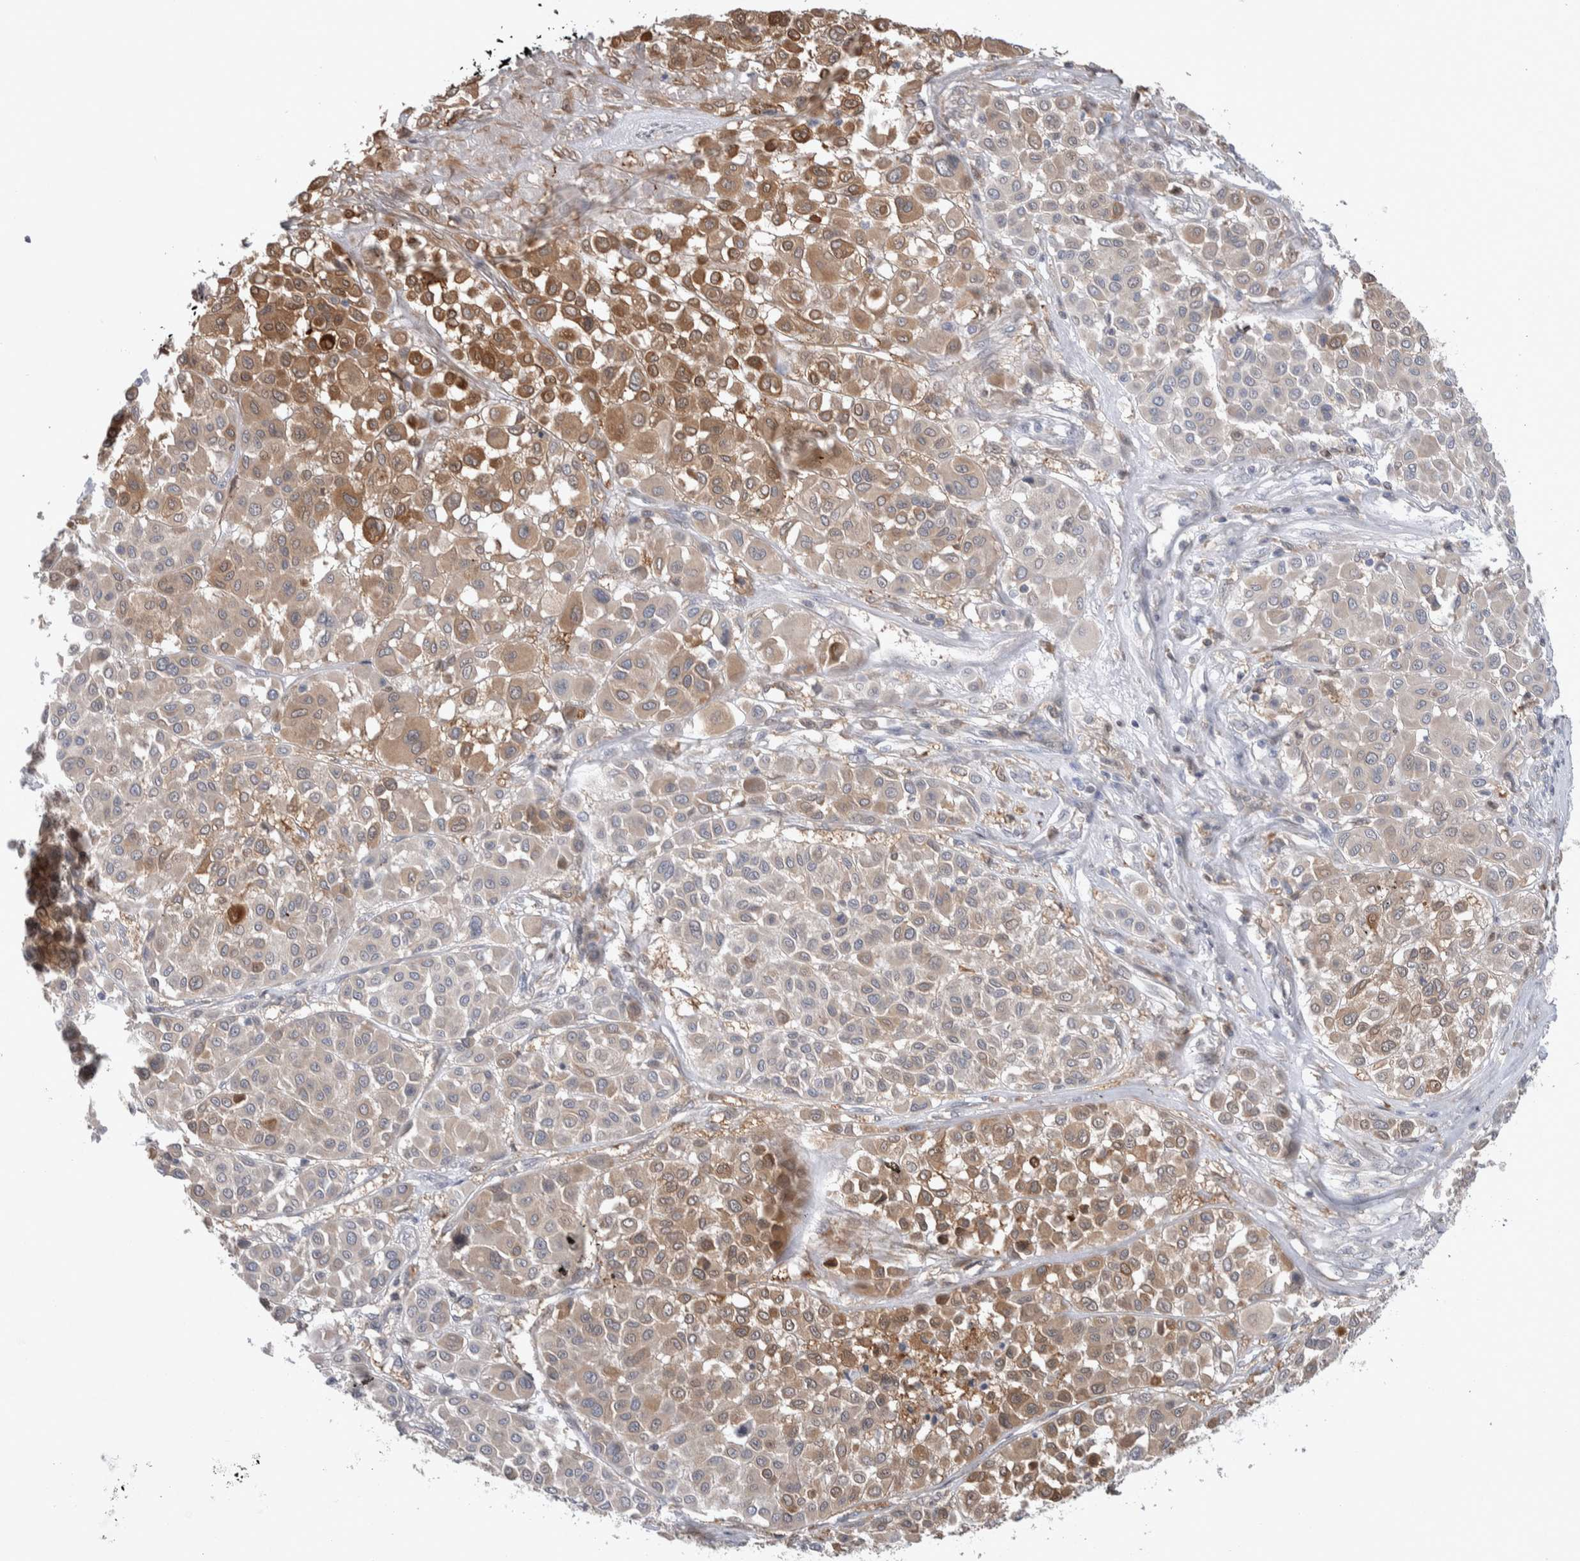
{"staining": {"intensity": "moderate", "quantity": ">75%", "location": "cytoplasmic/membranous"}, "tissue": "melanoma", "cell_type": "Tumor cells", "image_type": "cancer", "snomed": [{"axis": "morphology", "description": "Malignant melanoma, Metastatic site"}, {"axis": "topography", "description": "Soft tissue"}], "caption": "This is a micrograph of IHC staining of malignant melanoma (metastatic site), which shows moderate expression in the cytoplasmic/membranous of tumor cells.", "gene": "HTATIP2", "patient": {"sex": "male", "age": 41}}